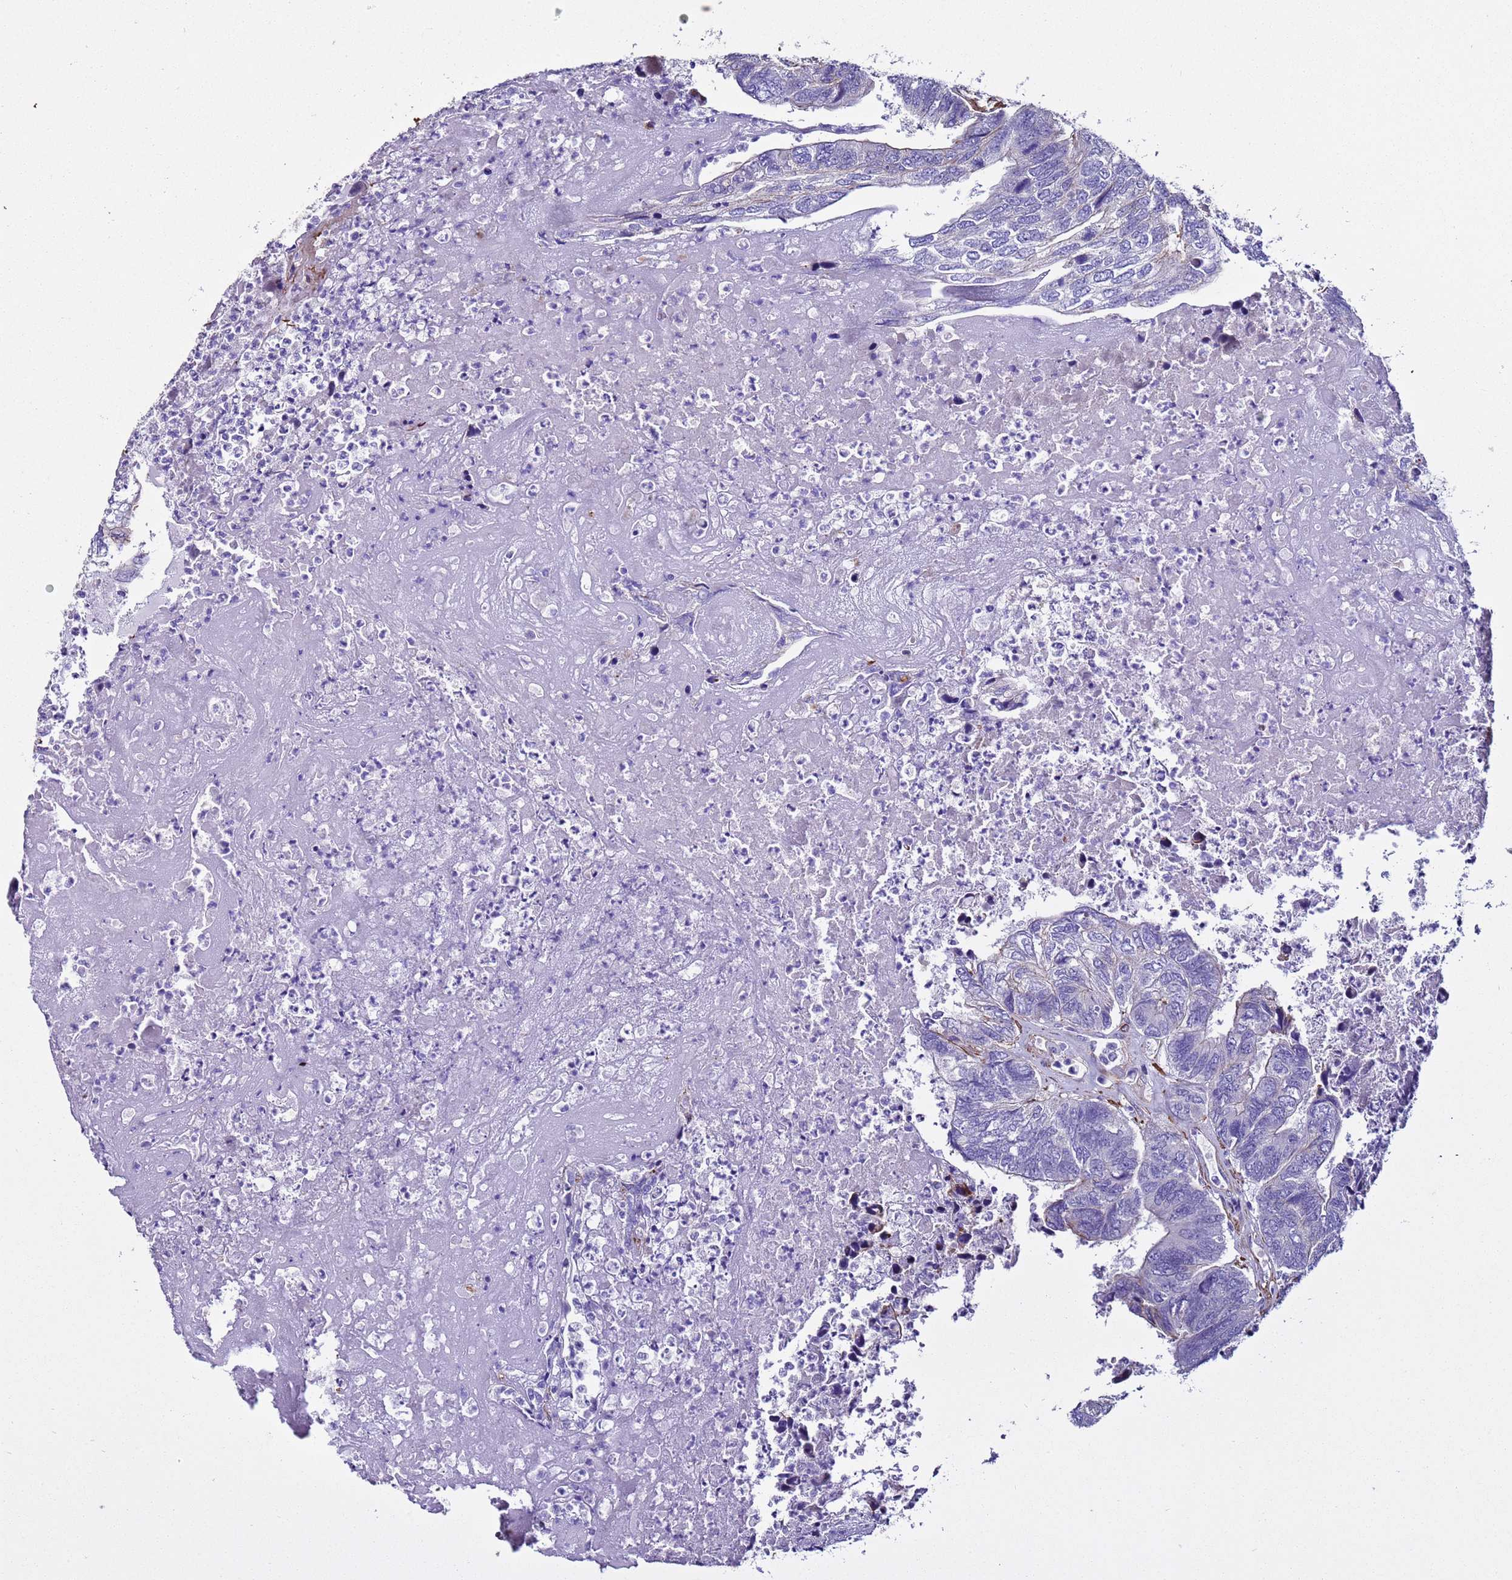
{"staining": {"intensity": "negative", "quantity": "none", "location": "none"}, "tissue": "colorectal cancer", "cell_type": "Tumor cells", "image_type": "cancer", "snomed": [{"axis": "morphology", "description": "Adenocarcinoma, NOS"}, {"axis": "topography", "description": "Colon"}], "caption": "Immunohistochemical staining of colorectal cancer shows no significant staining in tumor cells. (Stains: DAB immunohistochemistry (IHC) with hematoxylin counter stain, Microscopy: brightfield microscopy at high magnification).", "gene": "RABL2B", "patient": {"sex": "female", "age": 67}}